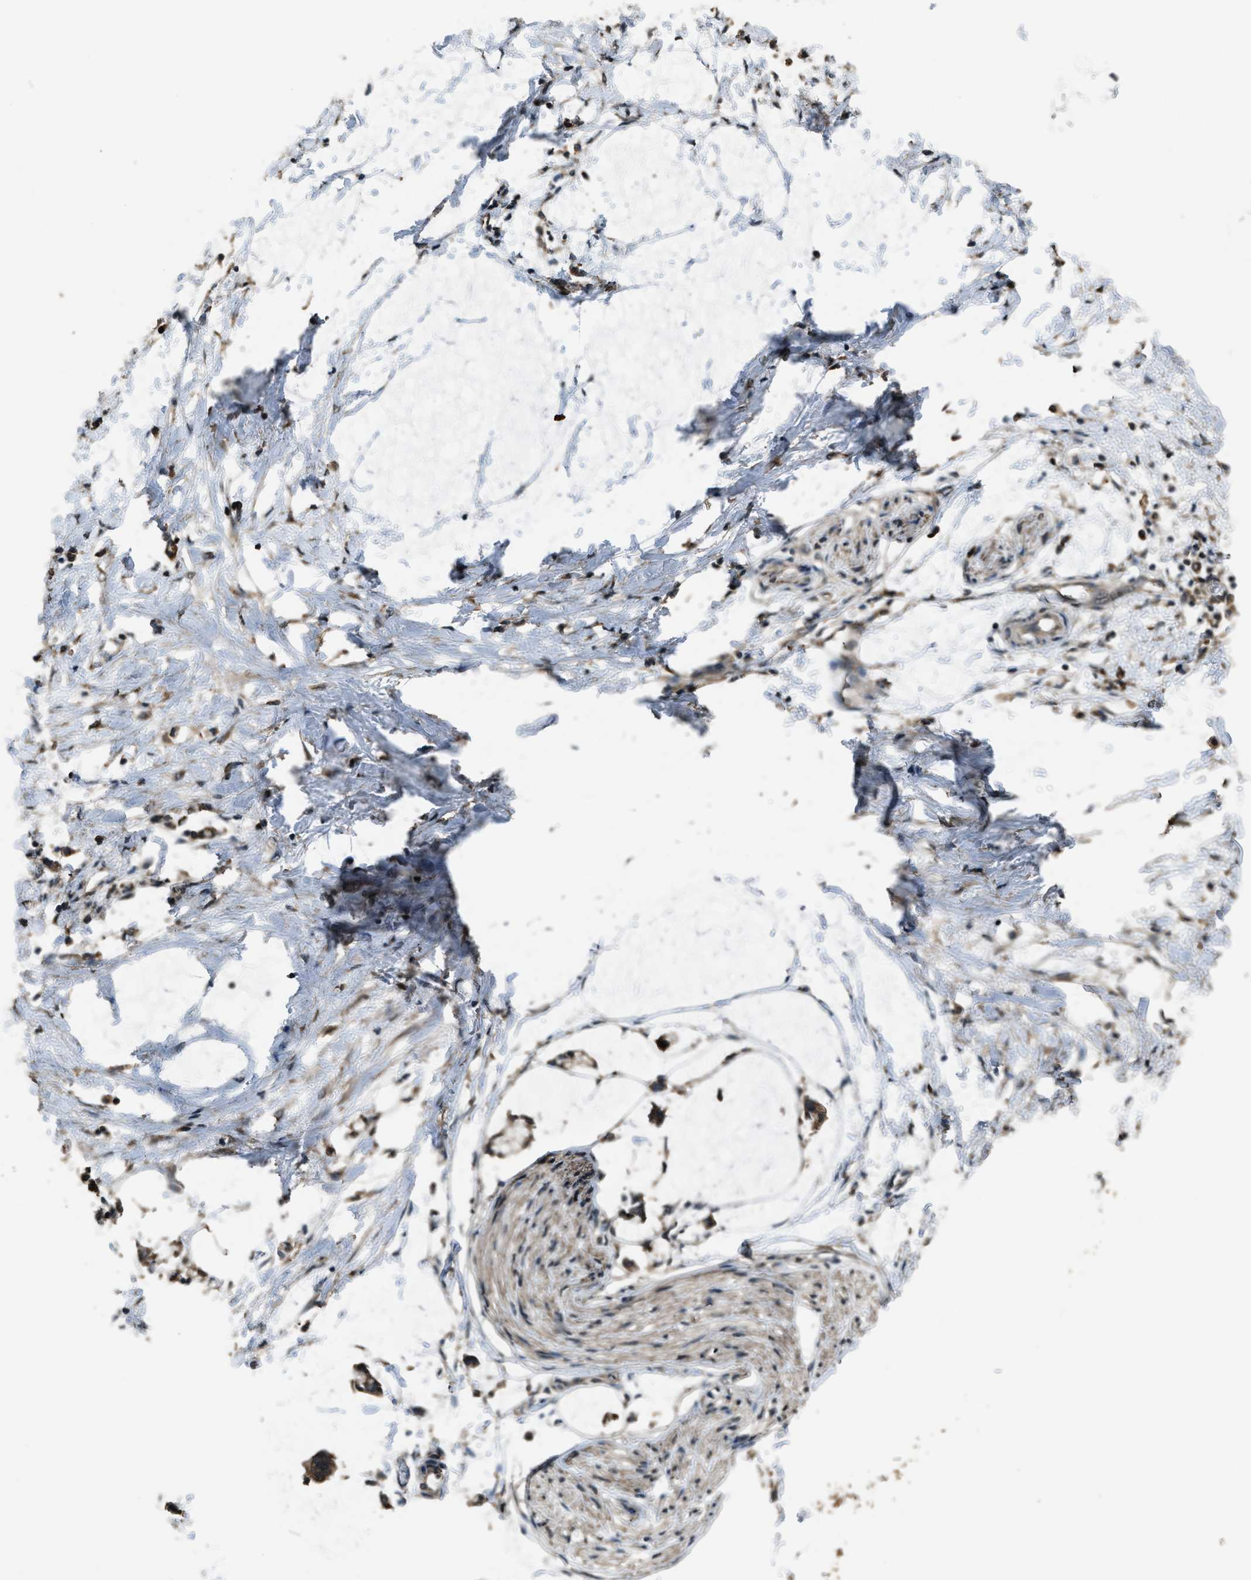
{"staining": {"intensity": "moderate", "quantity": ">75%", "location": "cytoplasmic/membranous"}, "tissue": "soft tissue", "cell_type": "Chondrocytes", "image_type": "normal", "snomed": [{"axis": "morphology", "description": "Normal tissue, NOS"}, {"axis": "morphology", "description": "Adenocarcinoma, NOS"}, {"axis": "topography", "description": "Colon"}, {"axis": "topography", "description": "Peripheral nerve tissue"}], "caption": "Immunohistochemistry staining of benign soft tissue, which demonstrates medium levels of moderate cytoplasmic/membranous staining in approximately >75% of chondrocytes indicating moderate cytoplasmic/membranous protein staining. The staining was performed using DAB (brown) for protein detection and nuclei were counterstained in hematoxylin (blue).", "gene": "TRIM4", "patient": {"sex": "male", "age": 14}}